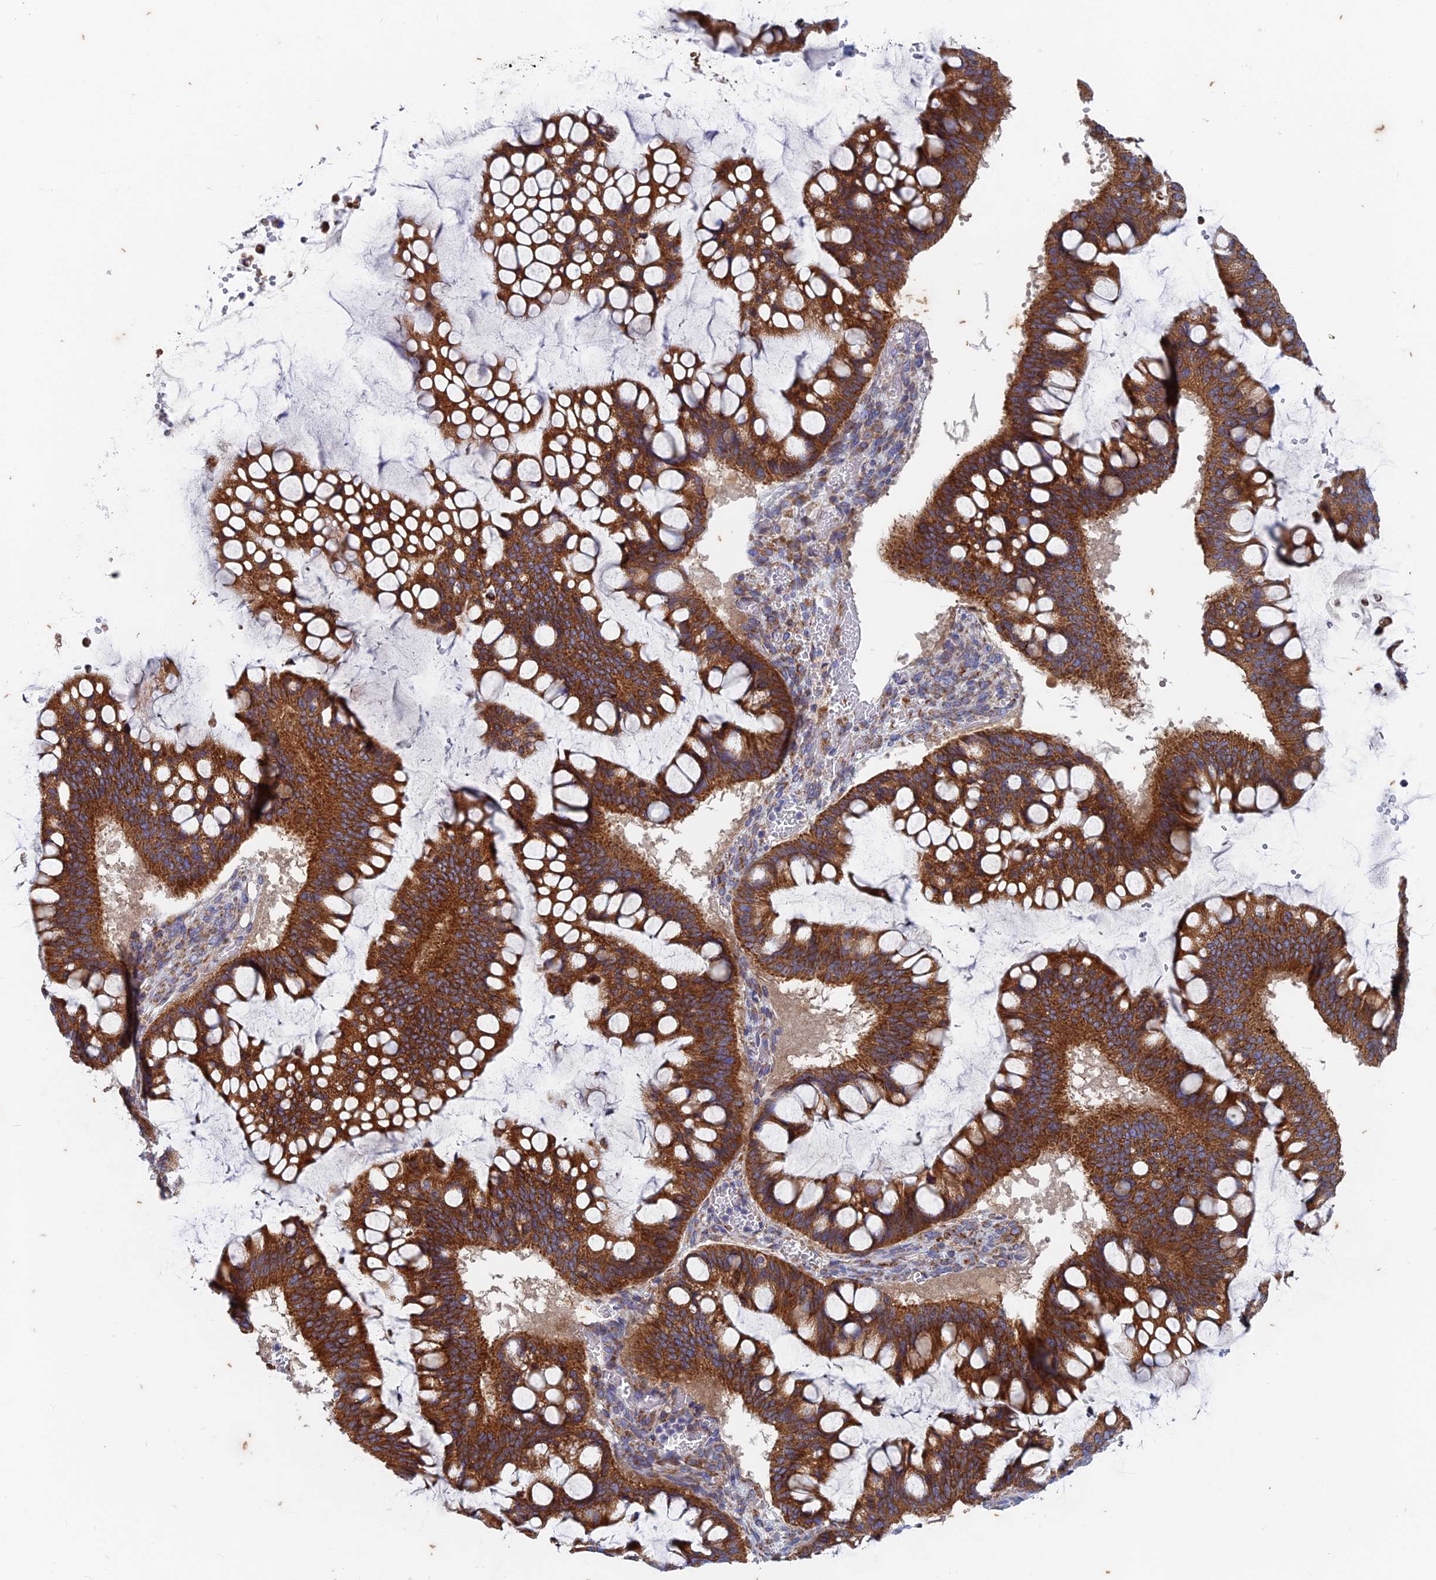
{"staining": {"intensity": "strong", "quantity": ">75%", "location": "cytoplasmic/membranous"}, "tissue": "ovarian cancer", "cell_type": "Tumor cells", "image_type": "cancer", "snomed": [{"axis": "morphology", "description": "Cystadenocarcinoma, mucinous, NOS"}, {"axis": "topography", "description": "Ovary"}], "caption": "A micrograph of human mucinous cystadenocarcinoma (ovarian) stained for a protein displays strong cytoplasmic/membranous brown staining in tumor cells.", "gene": "AP4S1", "patient": {"sex": "female", "age": 73}}